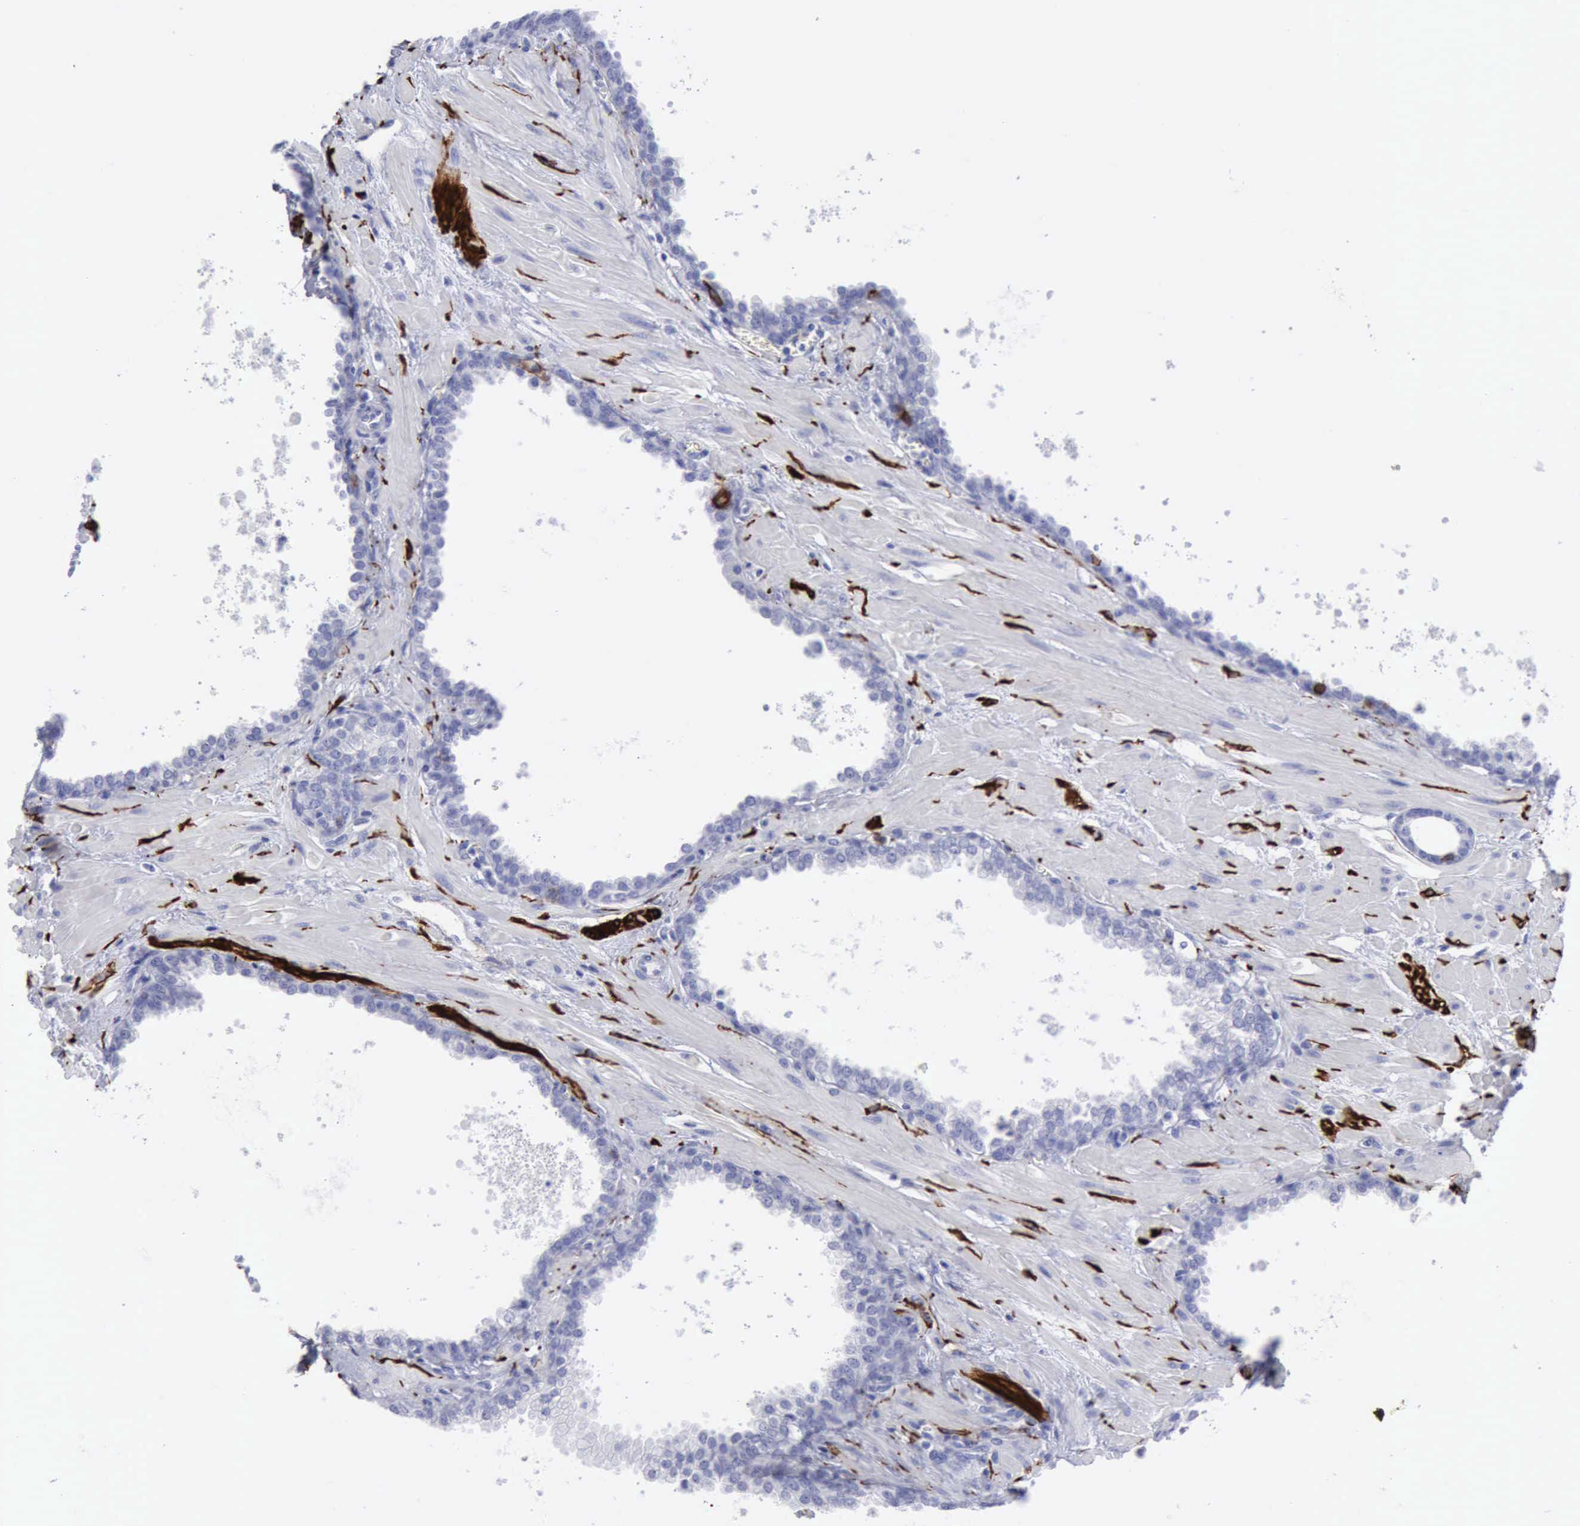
{"staining": {"intensity": "negative", "quantity": "none", "location": "none"}, "tissue": "prostate", "cell_type": "Glandular cells", "image_type": "normal", "snomed": [{"axis": "morphology", "description": "Normal tissue, NOS"}, {"axis": "topography", "description": "Prostate"}], "caption": "The micrograph reveals no significant expression in glandular cells of prostate.", "gene": "NCAM1", "patient": {"sex": "male", "age": 60}}